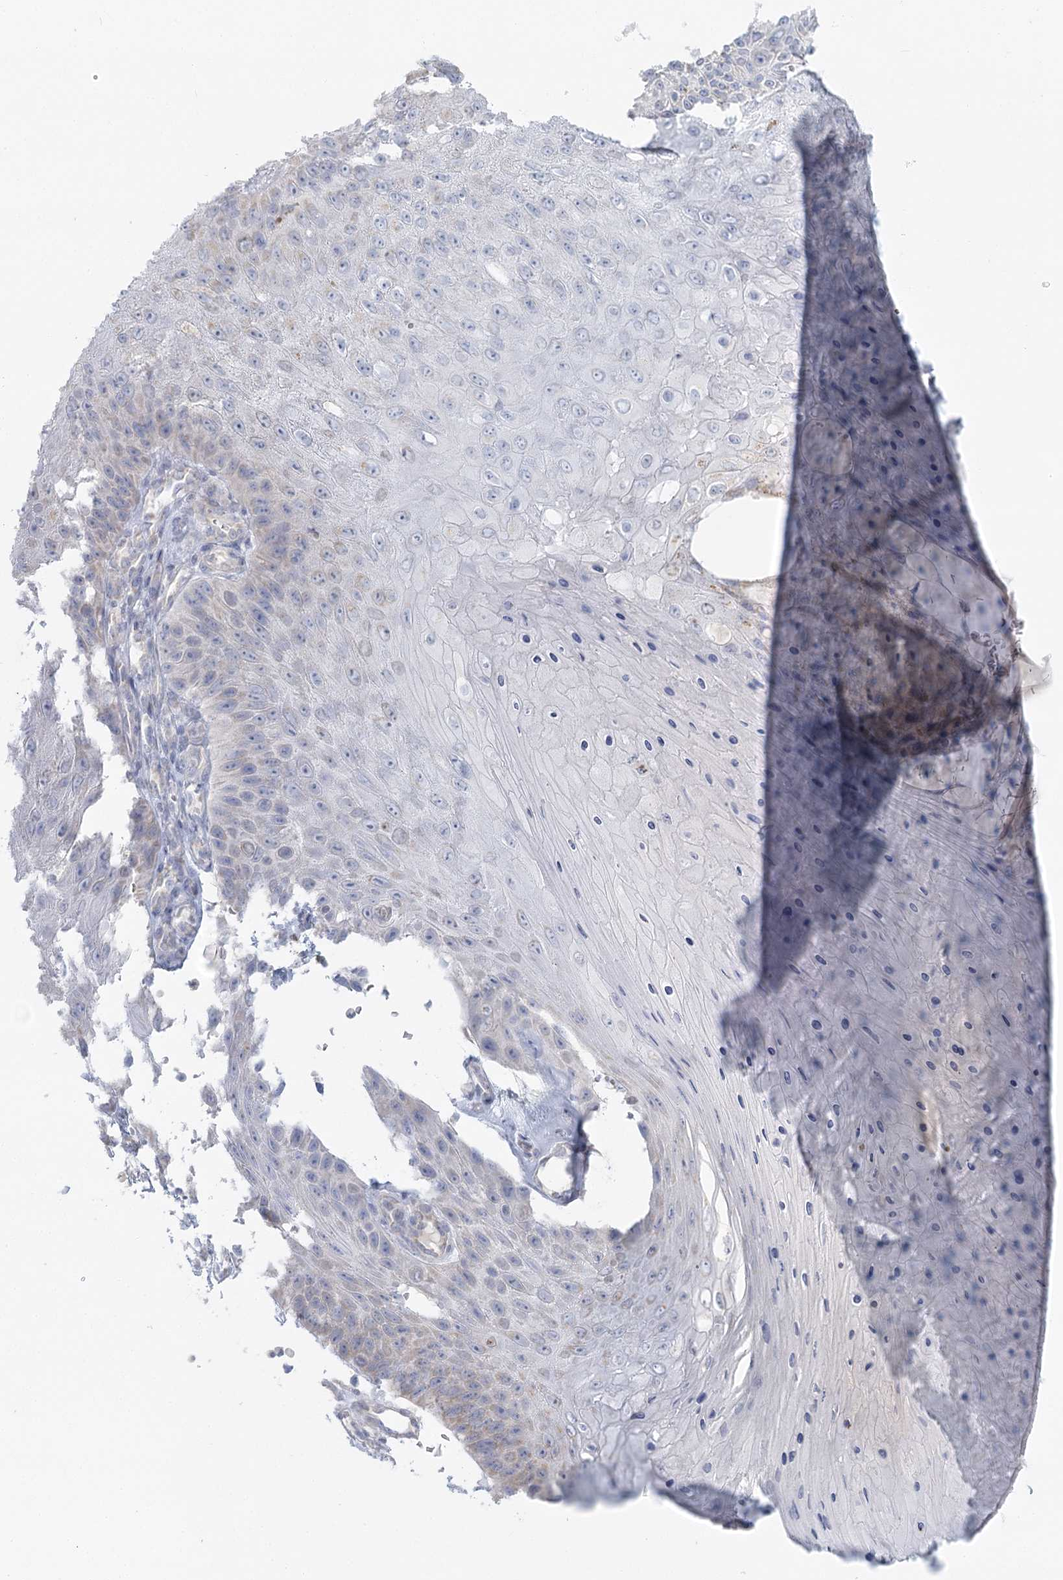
{"staining": {"intensity": "negative", "quantity": "none", "location": "none"}, "tissue": "skin cancer", "cell_type": "Tumor cells", "image_type": "cancer", "snomed": [{"axis": "morphology", "description": "Squamous cell carcinoma, NOS"}, {"axis": "topography", "description": "Skin"}], "caption": "Tumor cells are negative for protein expression in human skin squamous cell carcinoma.", "gene": "BPHL", "patient": {"sex": "female", "age": 88}}